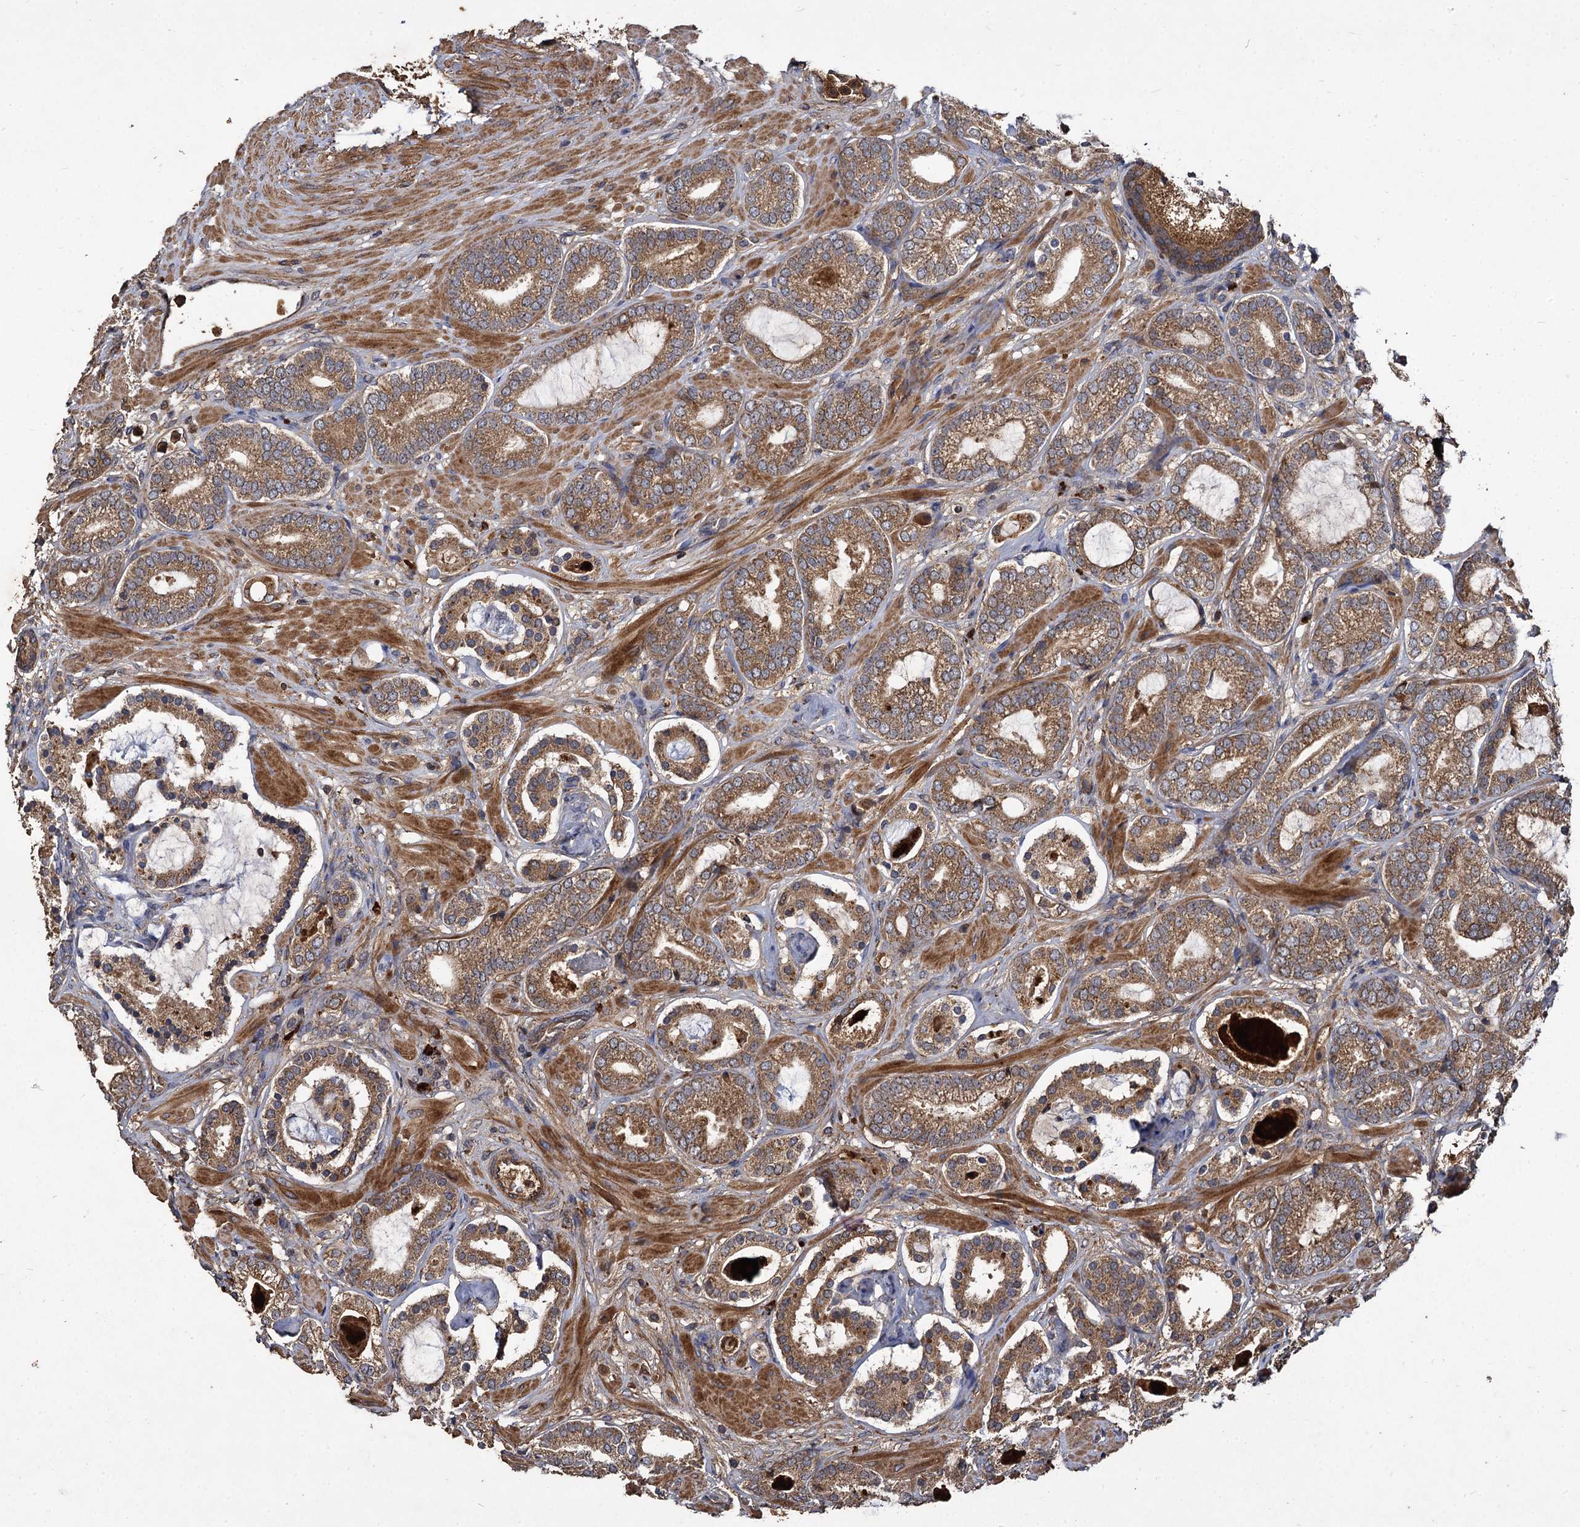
{"staining": {"intensity": "moderate", "quantity": ">75%", "location": "cytoplasmic/membranous"}, "tissue": "prostate cancer", "cell_type": "Tumor cells", "image_type": "cancer", "snomed": [{"axis": "morphology", "description": "Adenocarcinoma, High grade"}, {"axis": "topography", "description": "Prostate"}], "caption": "Human adenocarcinoma (high-grade) (prostate) stained for a protein (brown) exhibits moderate cytoplasmic/membranous positive positivity in approximately >75% of tumor cells.", "gene": "GCLC", "patient": {"sex": "male", "age": 60}}